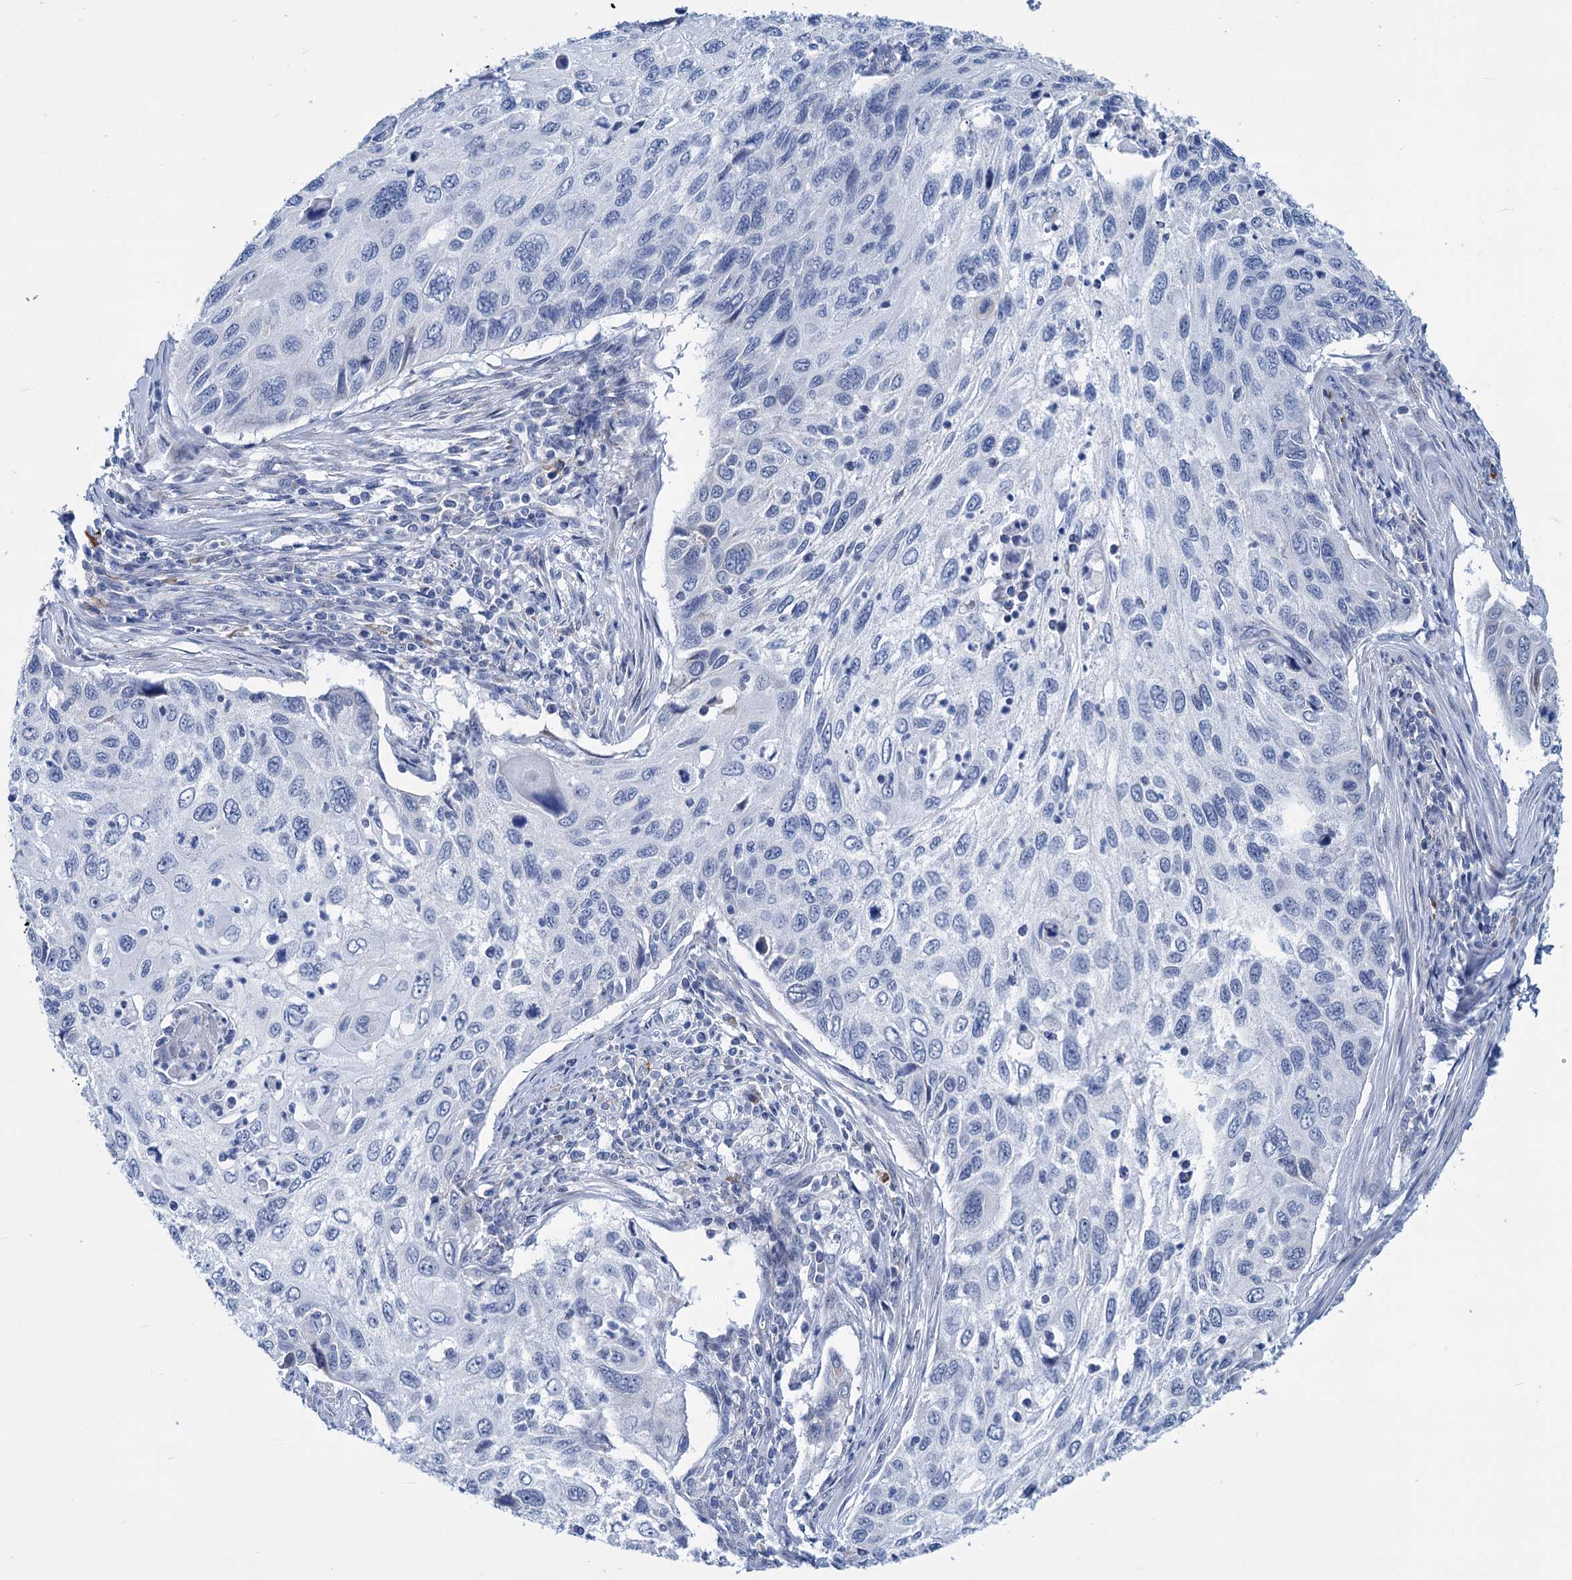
{"staining": {"intensity": "negative", "quantity": "none", "location": "none"}, "tissue": "cervical cancer", "cell_type": "Tumor cells", "image_type": "cancer", "snomed": [{"axis": "morphology", "description": "Squamous cell carcinoma, NOS"}, {"axis": "topography", "description": "Cervix"}], "caption": "Human squamous cell carcinoma (cervical) stained for a protein using IHC demonstrates no expression in tumor cells.", "gene": "NEU3", "patient": {"sex": "female", "age": 70}}